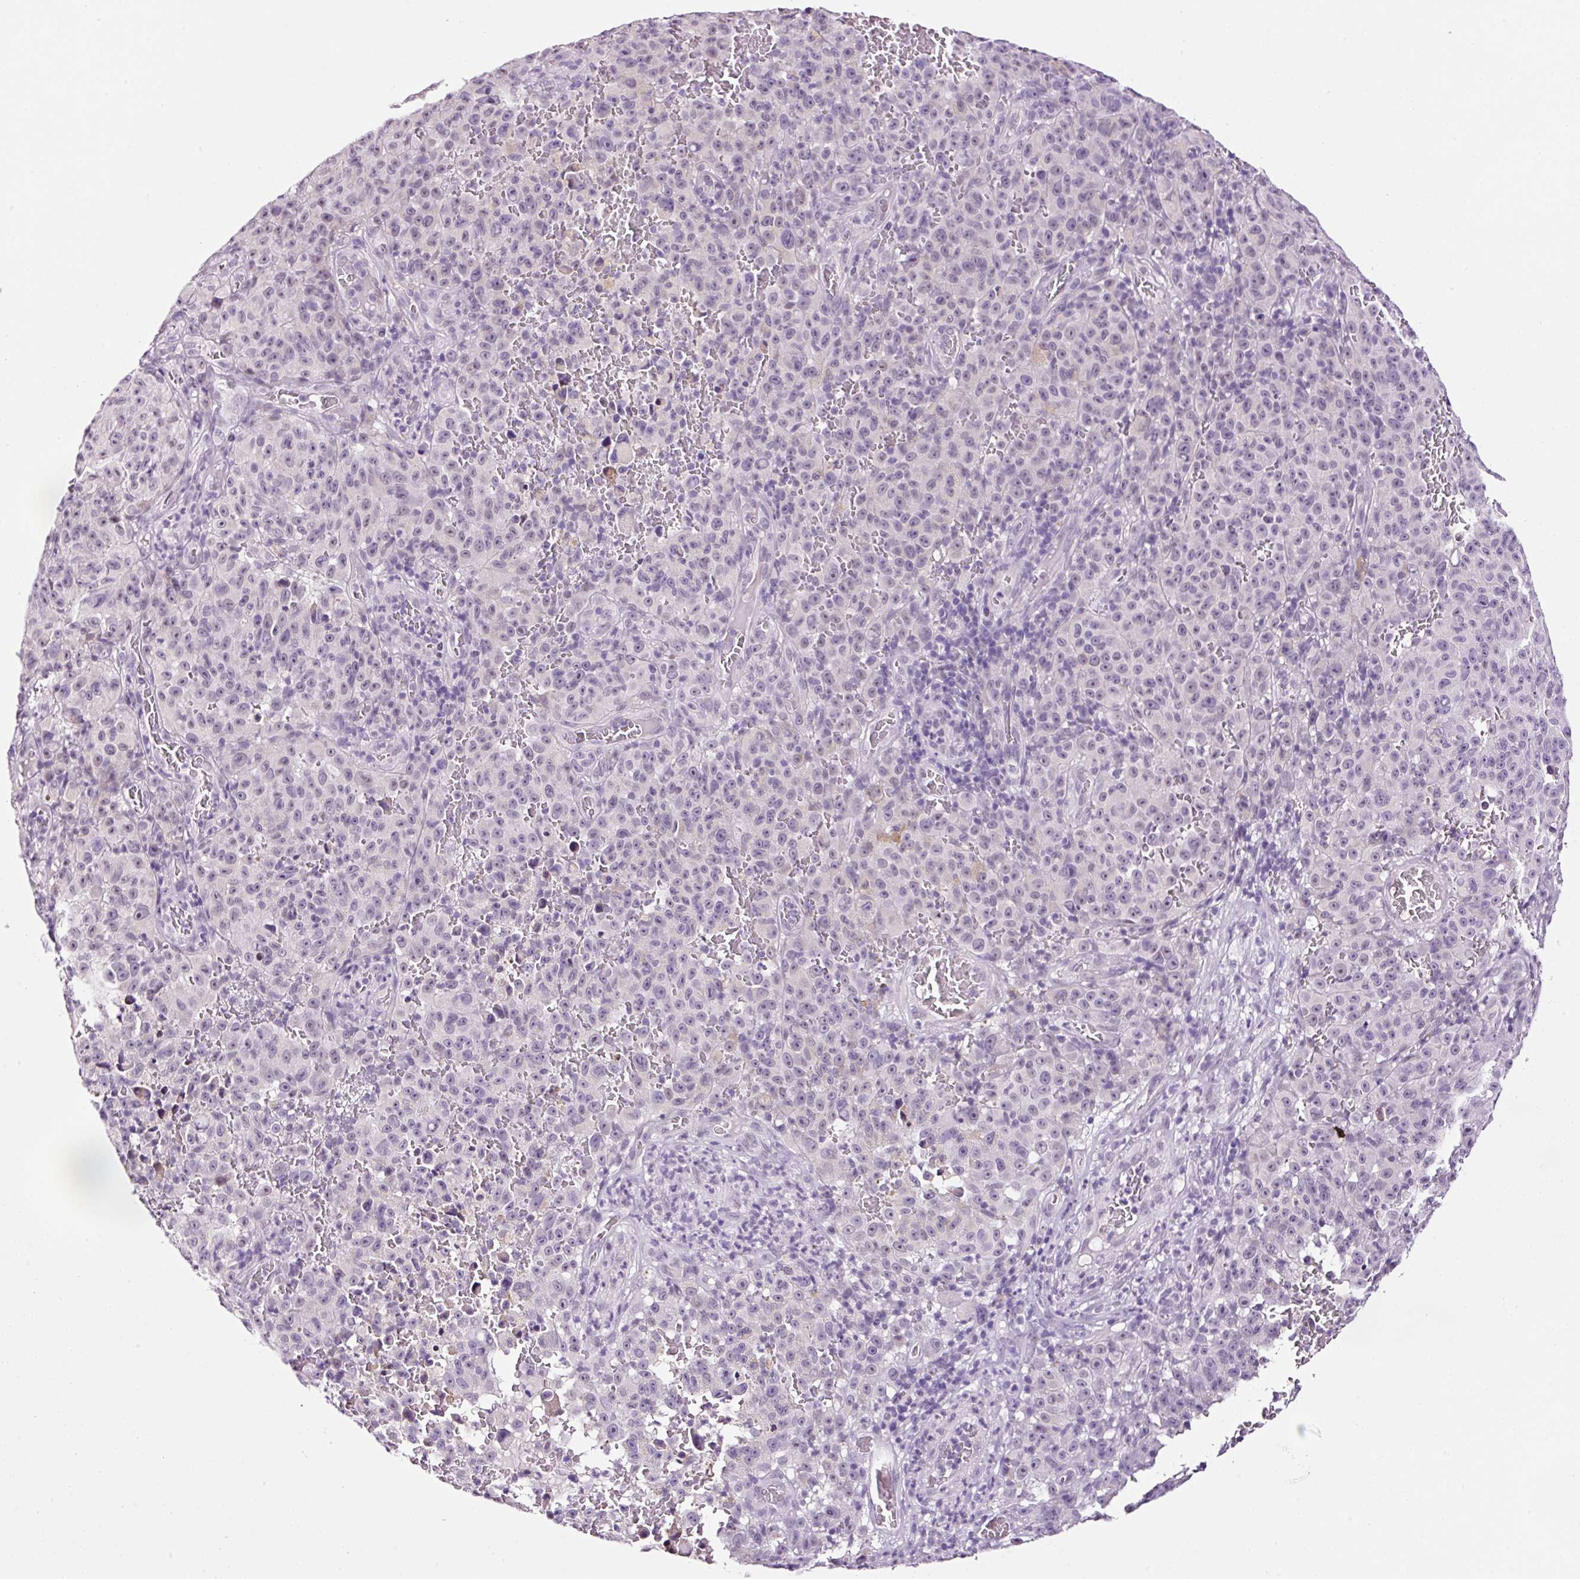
{"staining": {"intensity": "negative", "quantity": "none", "location": "none"}, "tissue": "melanoma", "cell_type": "Tumor cells", "image_type": "cancer", "snomed": [{"axis": "morphology", "description": "Malignant melanoma, NOS"}, {"axis": "topography", "description": "Skin"}], "caption": "Image shows no significant protein staining in tumor cells of melanoma.", "gene": "RTF2", "patient": {"sex": "female", "age": 82}}